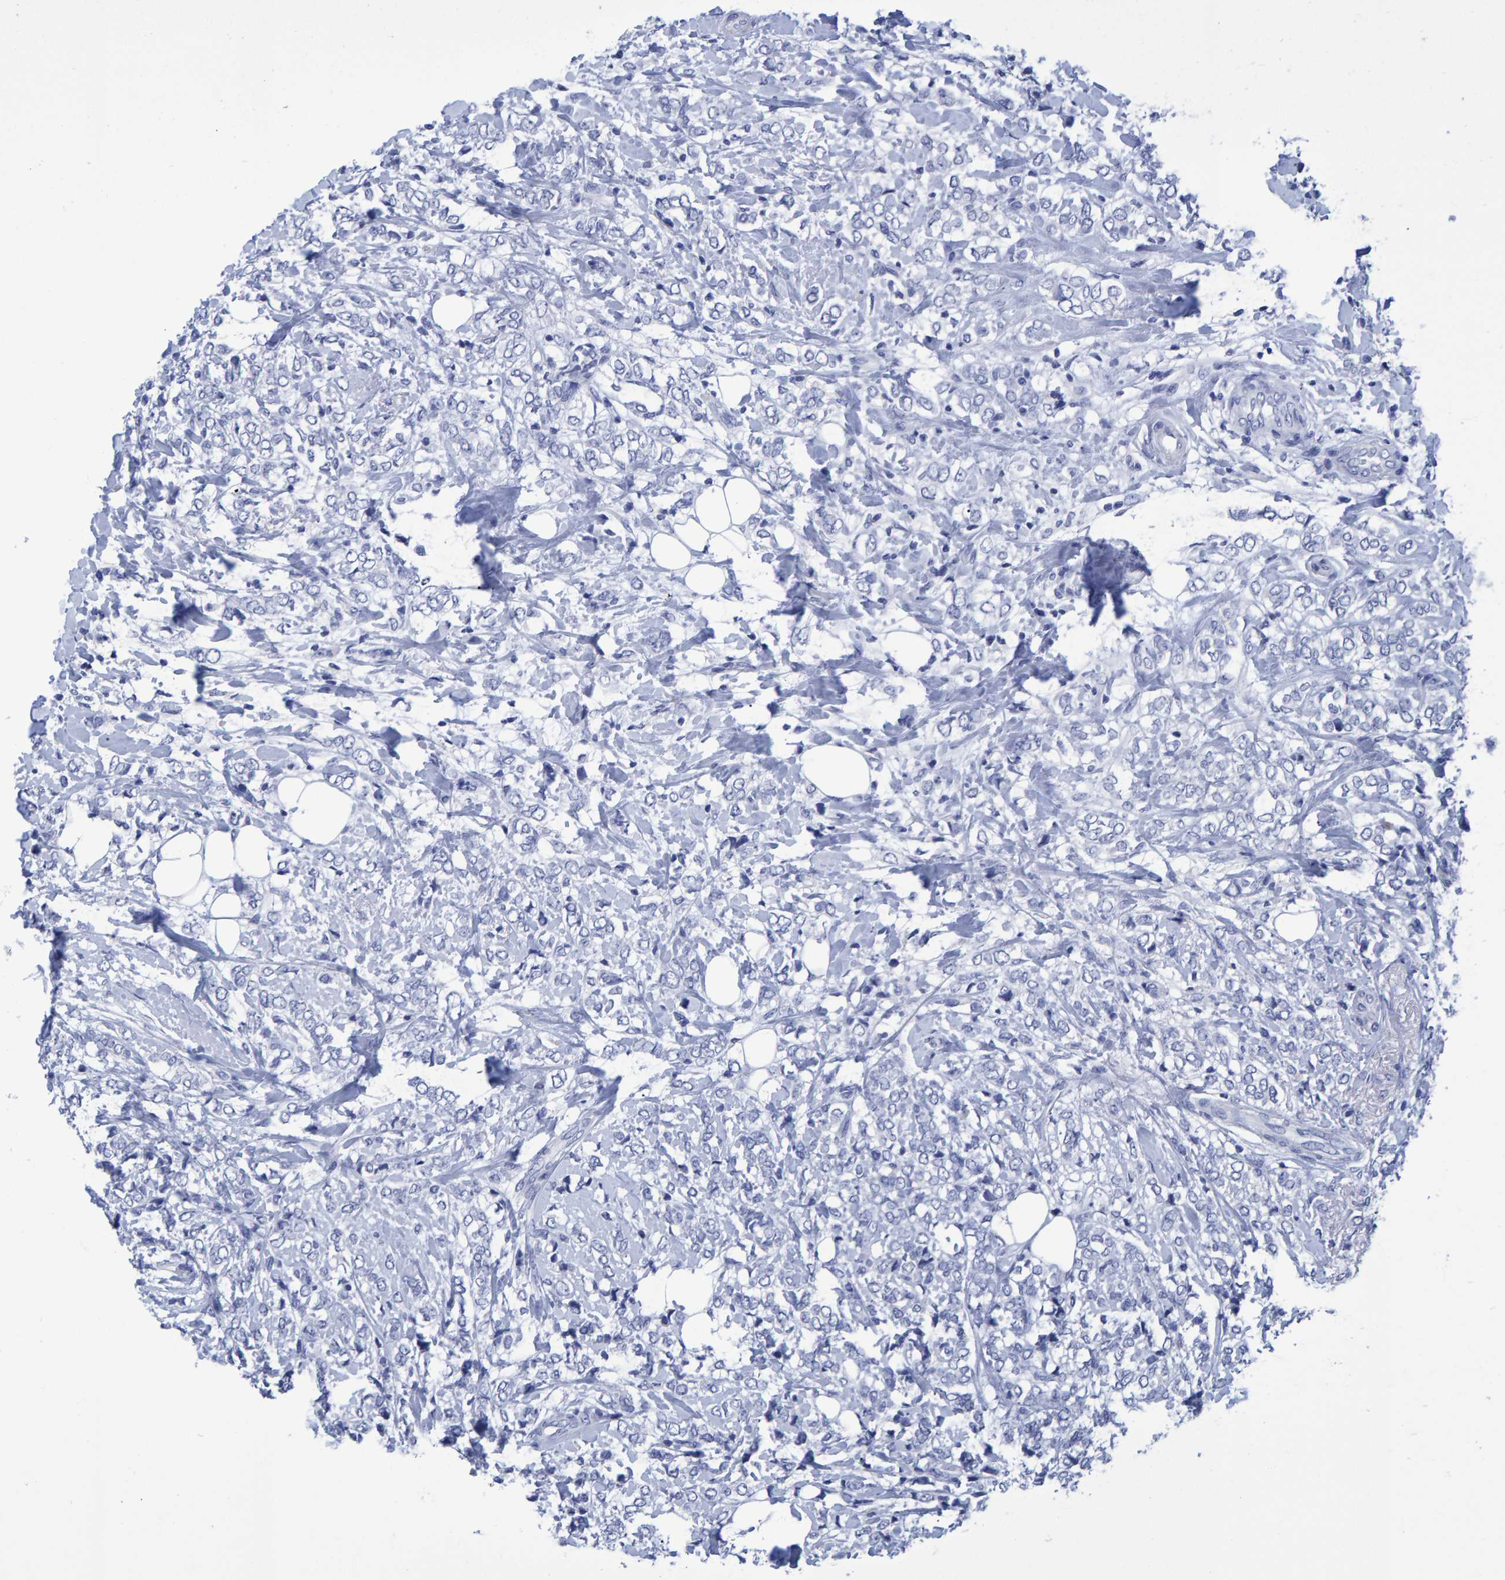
{"staining": {"intensity": "negative", "quantity": "none", "location": "none"}, "tissue": "breast cancer", "cell_type": "Tumor cells", "image_type": "cancer", "snomed": [{"axis": "morphology", "description": "Normal tissue, NOS"}, {"axis": "morphology", "description": "Lobular carcinoma"}, {"axis": "topography", "description": "Breast"}], "caption": "Immunohistochemistry of lobular carcinoma (breast) displays no positivity in tumor cells.", "gene": "HEMGN", "patient": {"sex": "female", "age": 47}}